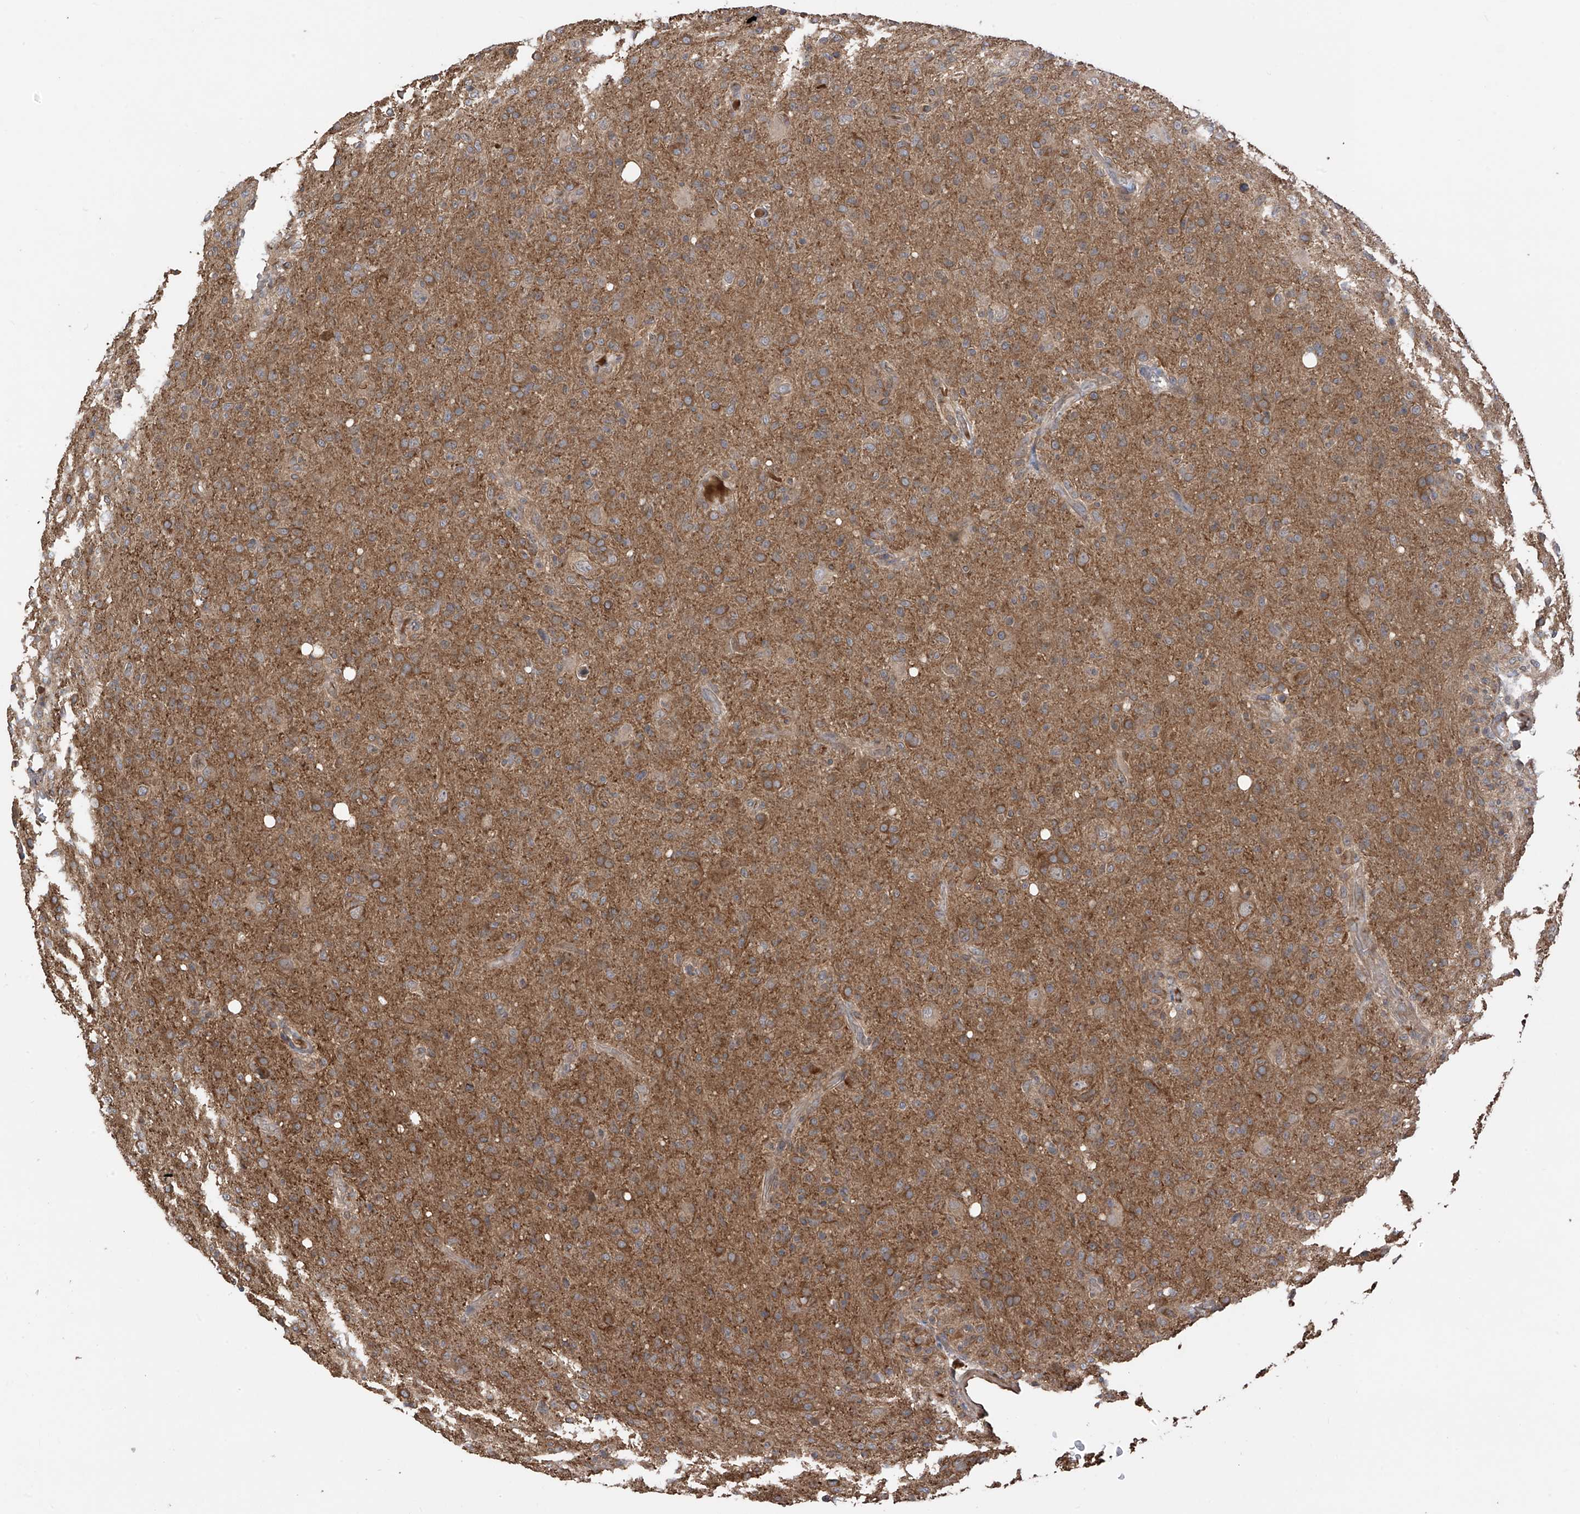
{"staining": {"intensity": "moderate", "quantity": ">75%", "location": "cytoplasmic/membranous"}, "tissue": "glioma", "cell_type": "Tumor cells", "image_type": "cancer", "snomed": [{"axis": "morphology", "description": "Glioma, malignant, High grade"}, {"axis": "topography", "description": "Brain"}], "caption": "Immunohistochemistry (IHC) histopathology image of neoplastic tissue: high-grade glioma (malignant) stained using immunohistochemistry displays medium levels of moderate protein expression localized specifically in the cytoplasmic/membranous of tumor cells, appearing as a cytoplasmic/membranous brown color.", "gene": "RPAIN", "patient": {"sex": "female", "age": 57}}